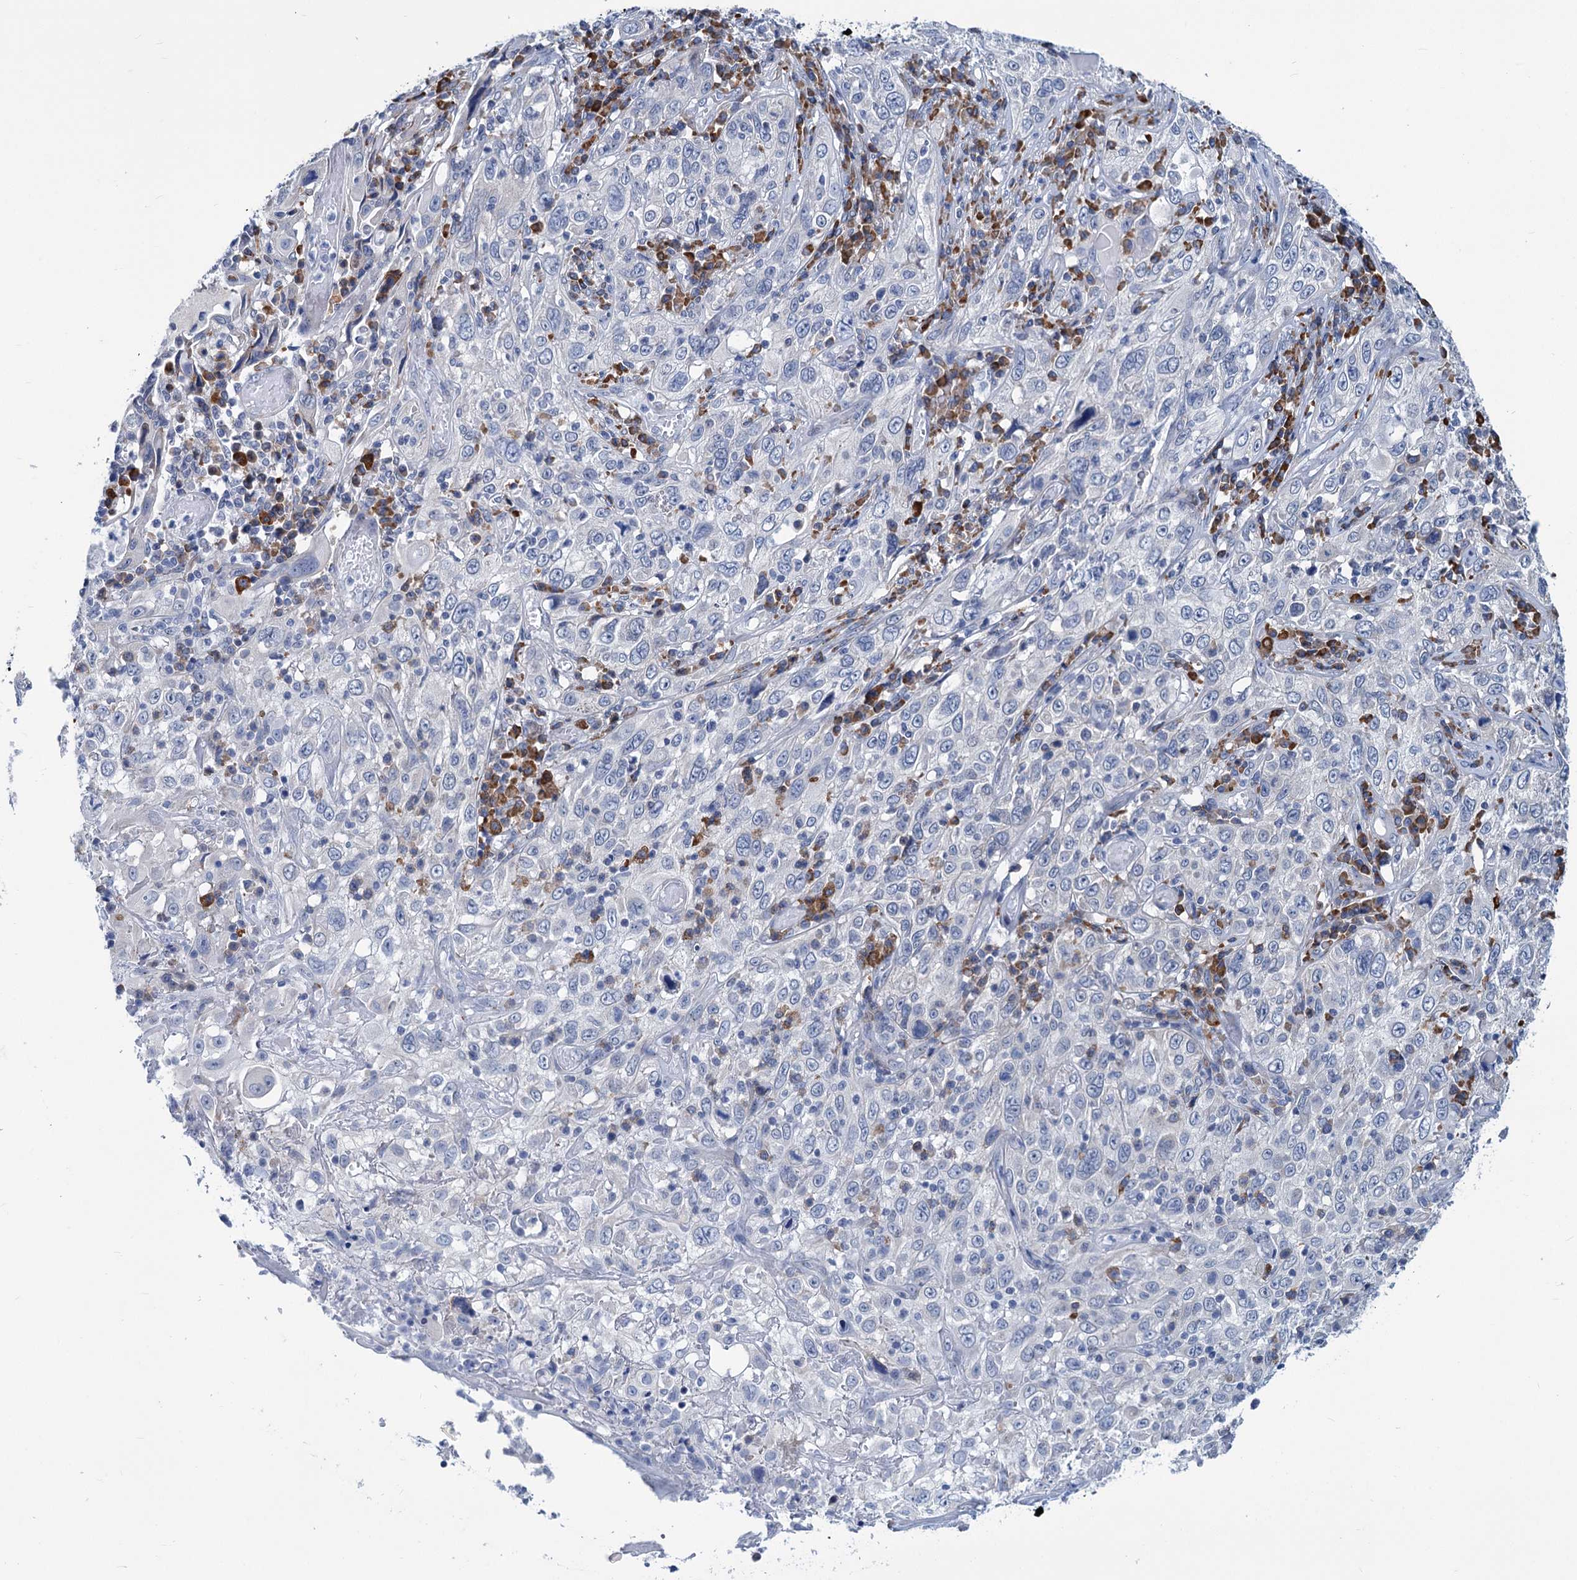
{"staining": {"intensity": "negative", "quantity": "none", "location": "none"}, "tissue": "cervical cancer", "cell_type": "Tumor cells", "image_type": "cancer", "snomed": [{"axis": "morphology", "description": "Squamous cell carcinoma, NOS"}, {"axis": "topography", "description": "Cervix"}], "caption": "DAB (3,3'-diaminobenzidine) immunohistochemical staining of human cervical cancer (squamous cell carcinoma) reveals no significant positivity in tumor cells.", "gene": "NEU3", "patient": {"sex": "female", "age": 46}}